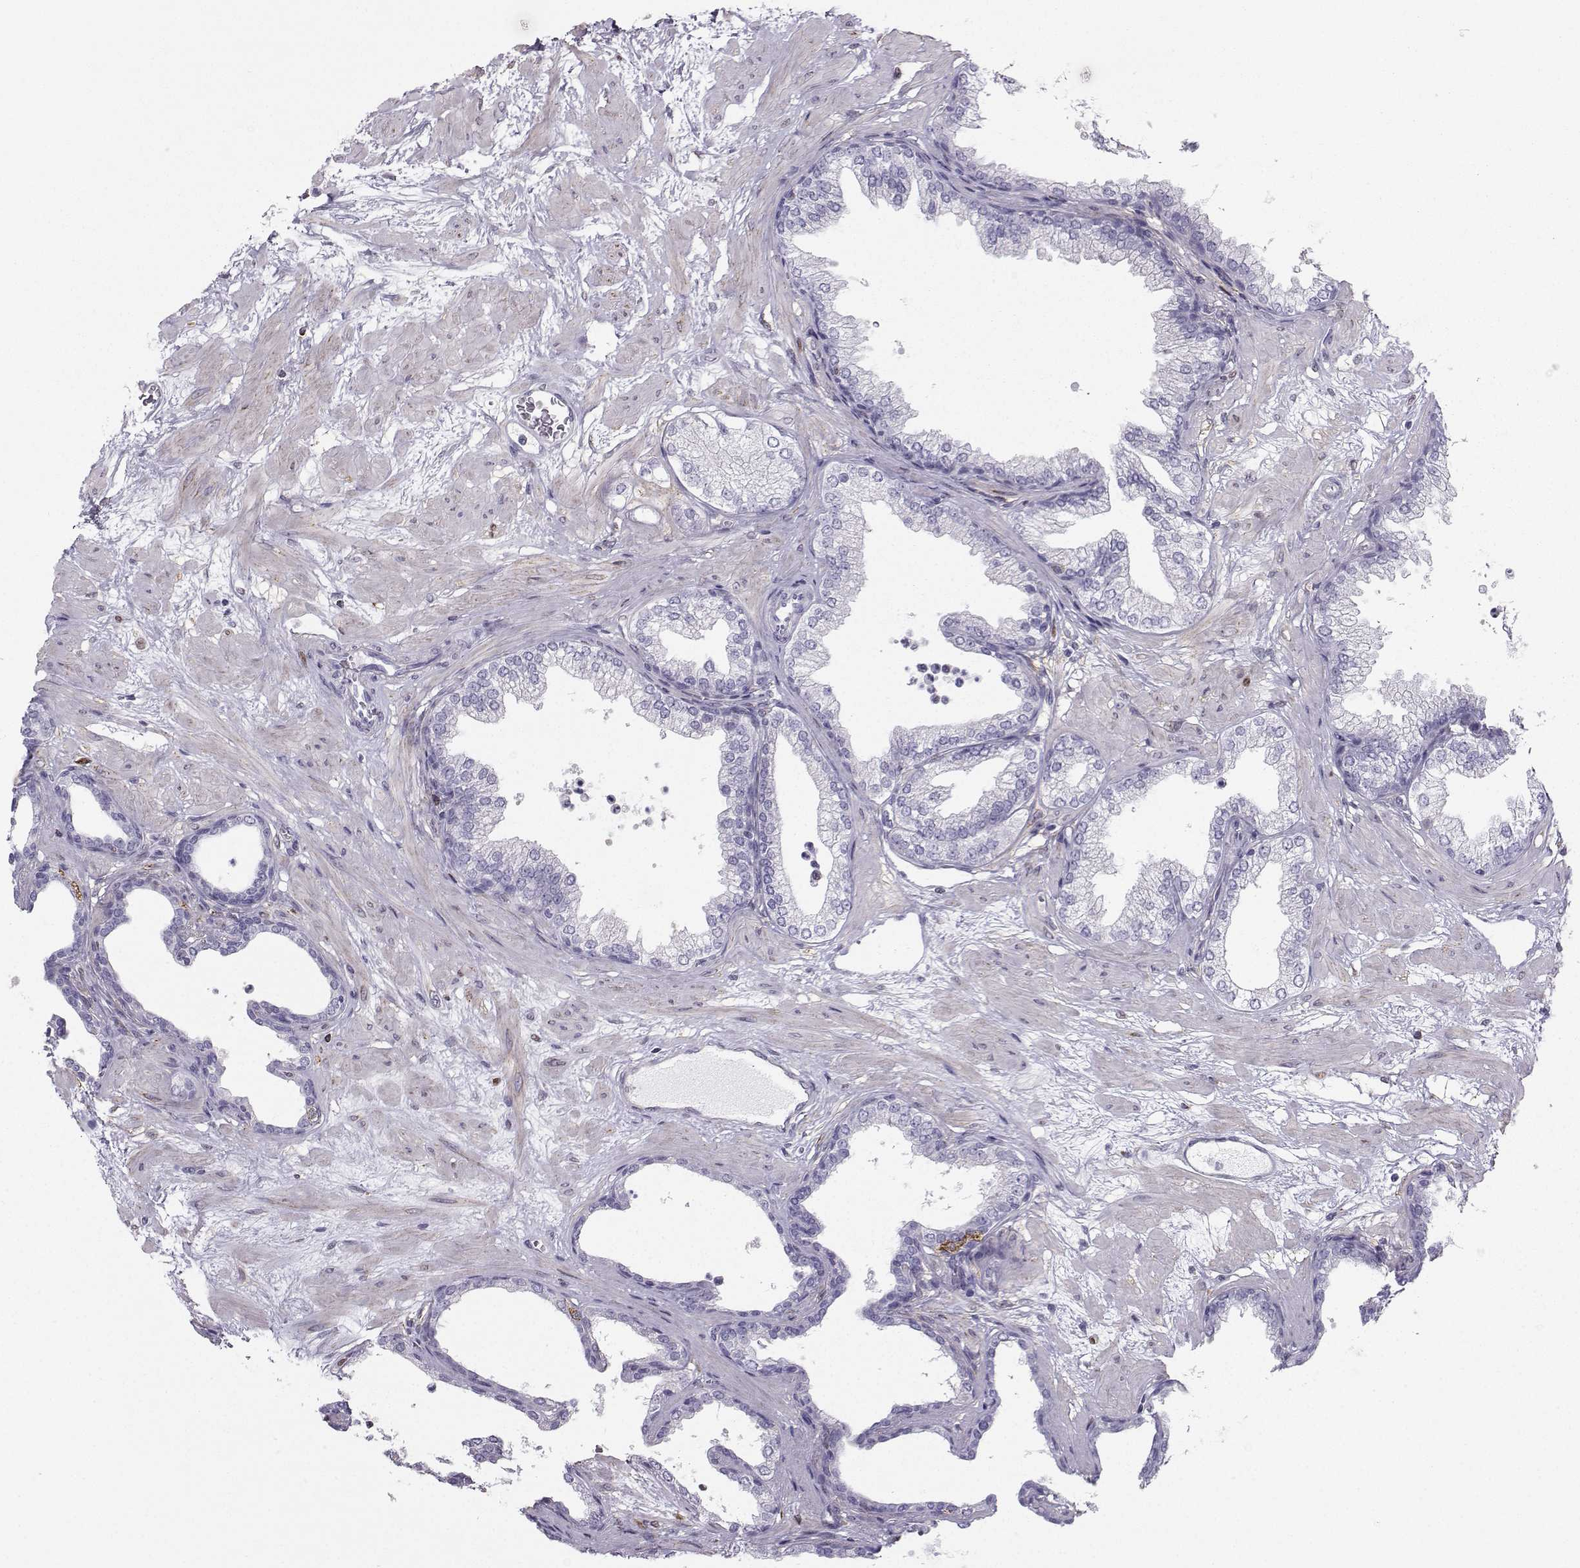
{"staining": {"intensity": "negative", "quantity": "none", "location": "none"}, "tissue": "prostate", "cell_type": "Glandular cells", "image_type": "normal", "snomed": [{"axis": "morphology", "description": "Normal tissue, NOS"}, {"axis": "topography", "description": "Prostate"}], "caption": "Protein analysis of unremarkable prostate reveals no significant staining in glandular cells.", "gene": "DCLK3", "patient": {"sex": "male", "age": 37}}